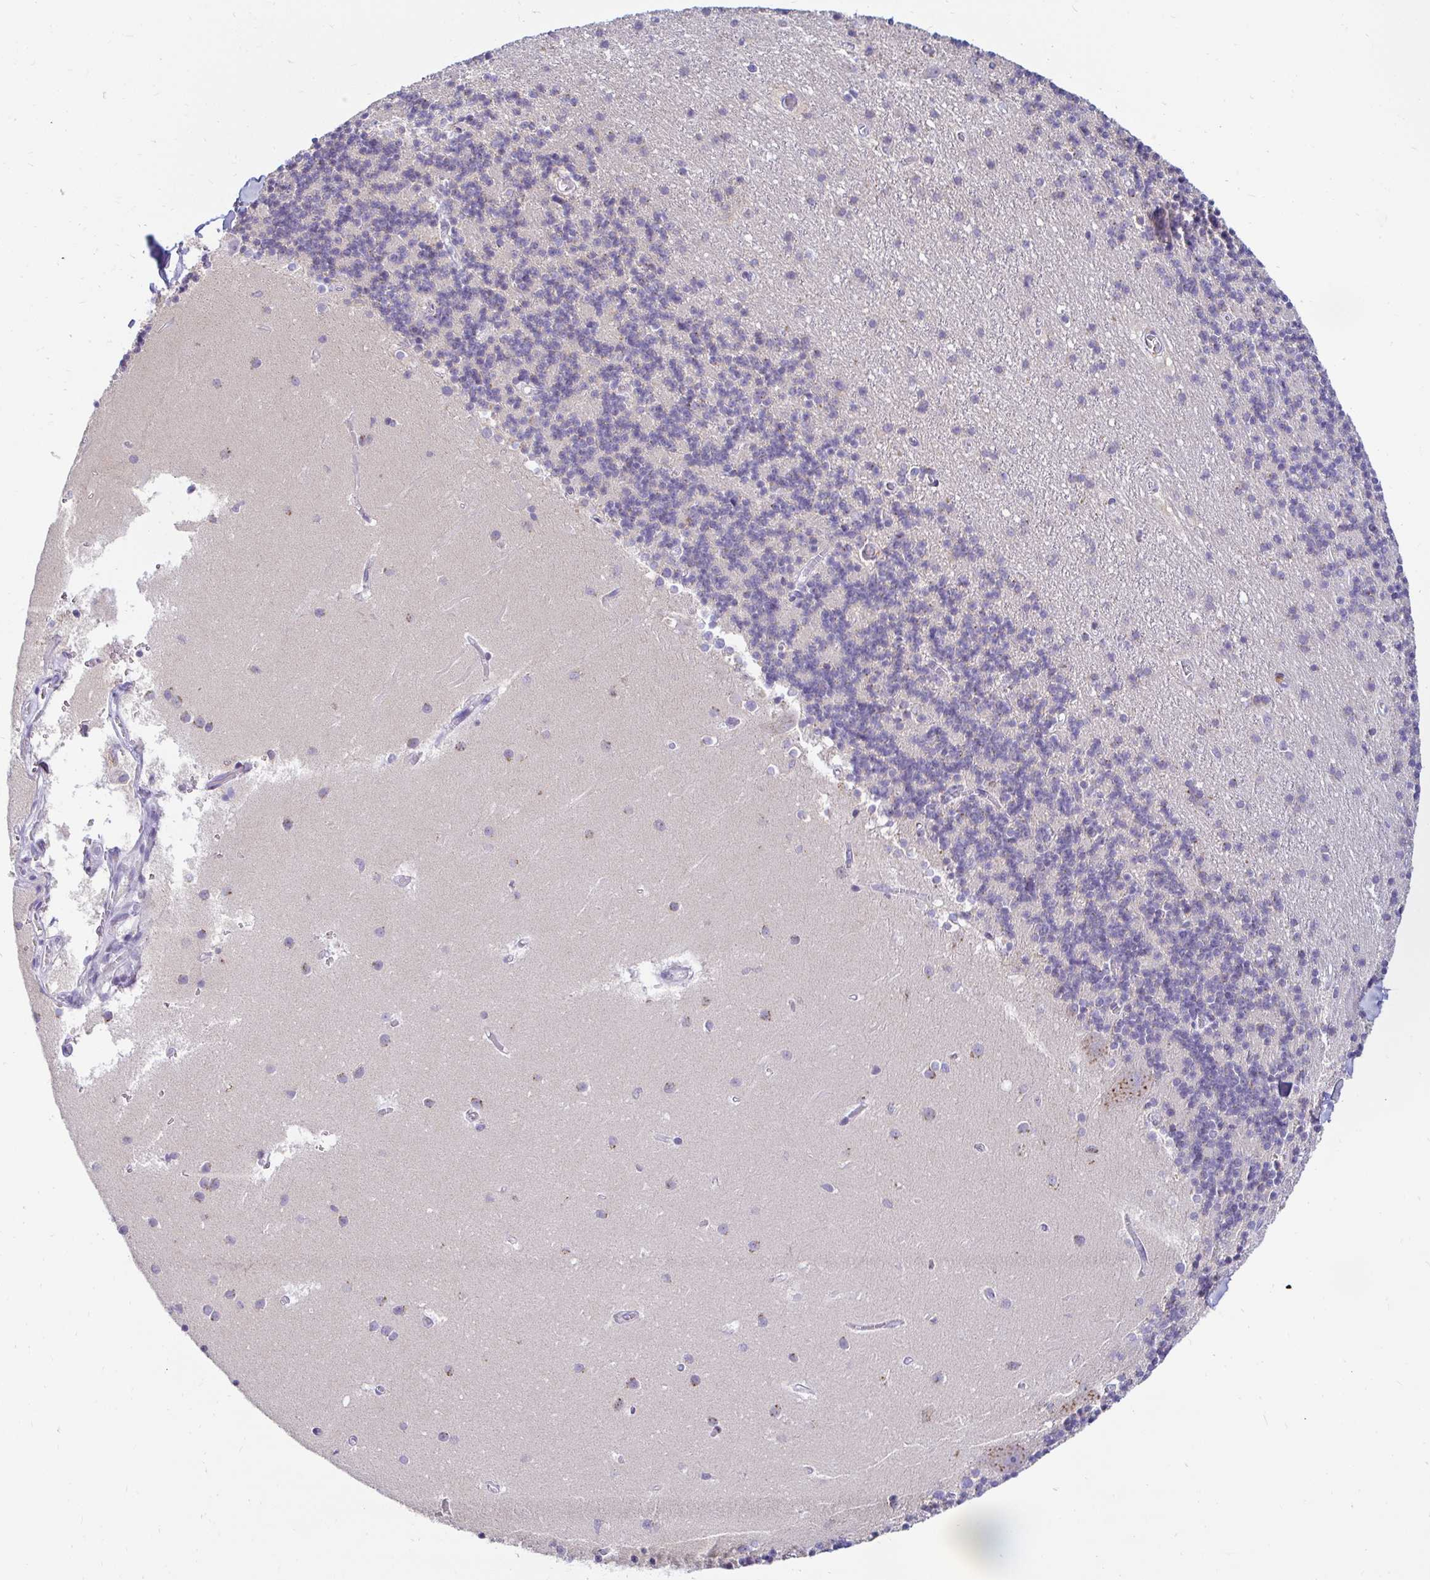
{"staining": {"intensity": "negative", "quantity": "none", "location": "none"}, "tissue": "cerebellum", "cell_type": "Cells in granular layer", "image_type": "normal", "snomed": [{"axis": "morphology", "description": "Normal tissue, NOS"}, {"axis": "topography", "description": "Cerebellum"}], "caption": "The micrograph demonstrates no staining of cells in granular layer in normal cerebellum. The staining is performed using DAB (3,3'-diaminobenzidine) brown chromogen with nuclei counter-stained in using hematoxylin.", "gene": "OR51D1", "patient": {"sex": "male", "age": 54}}